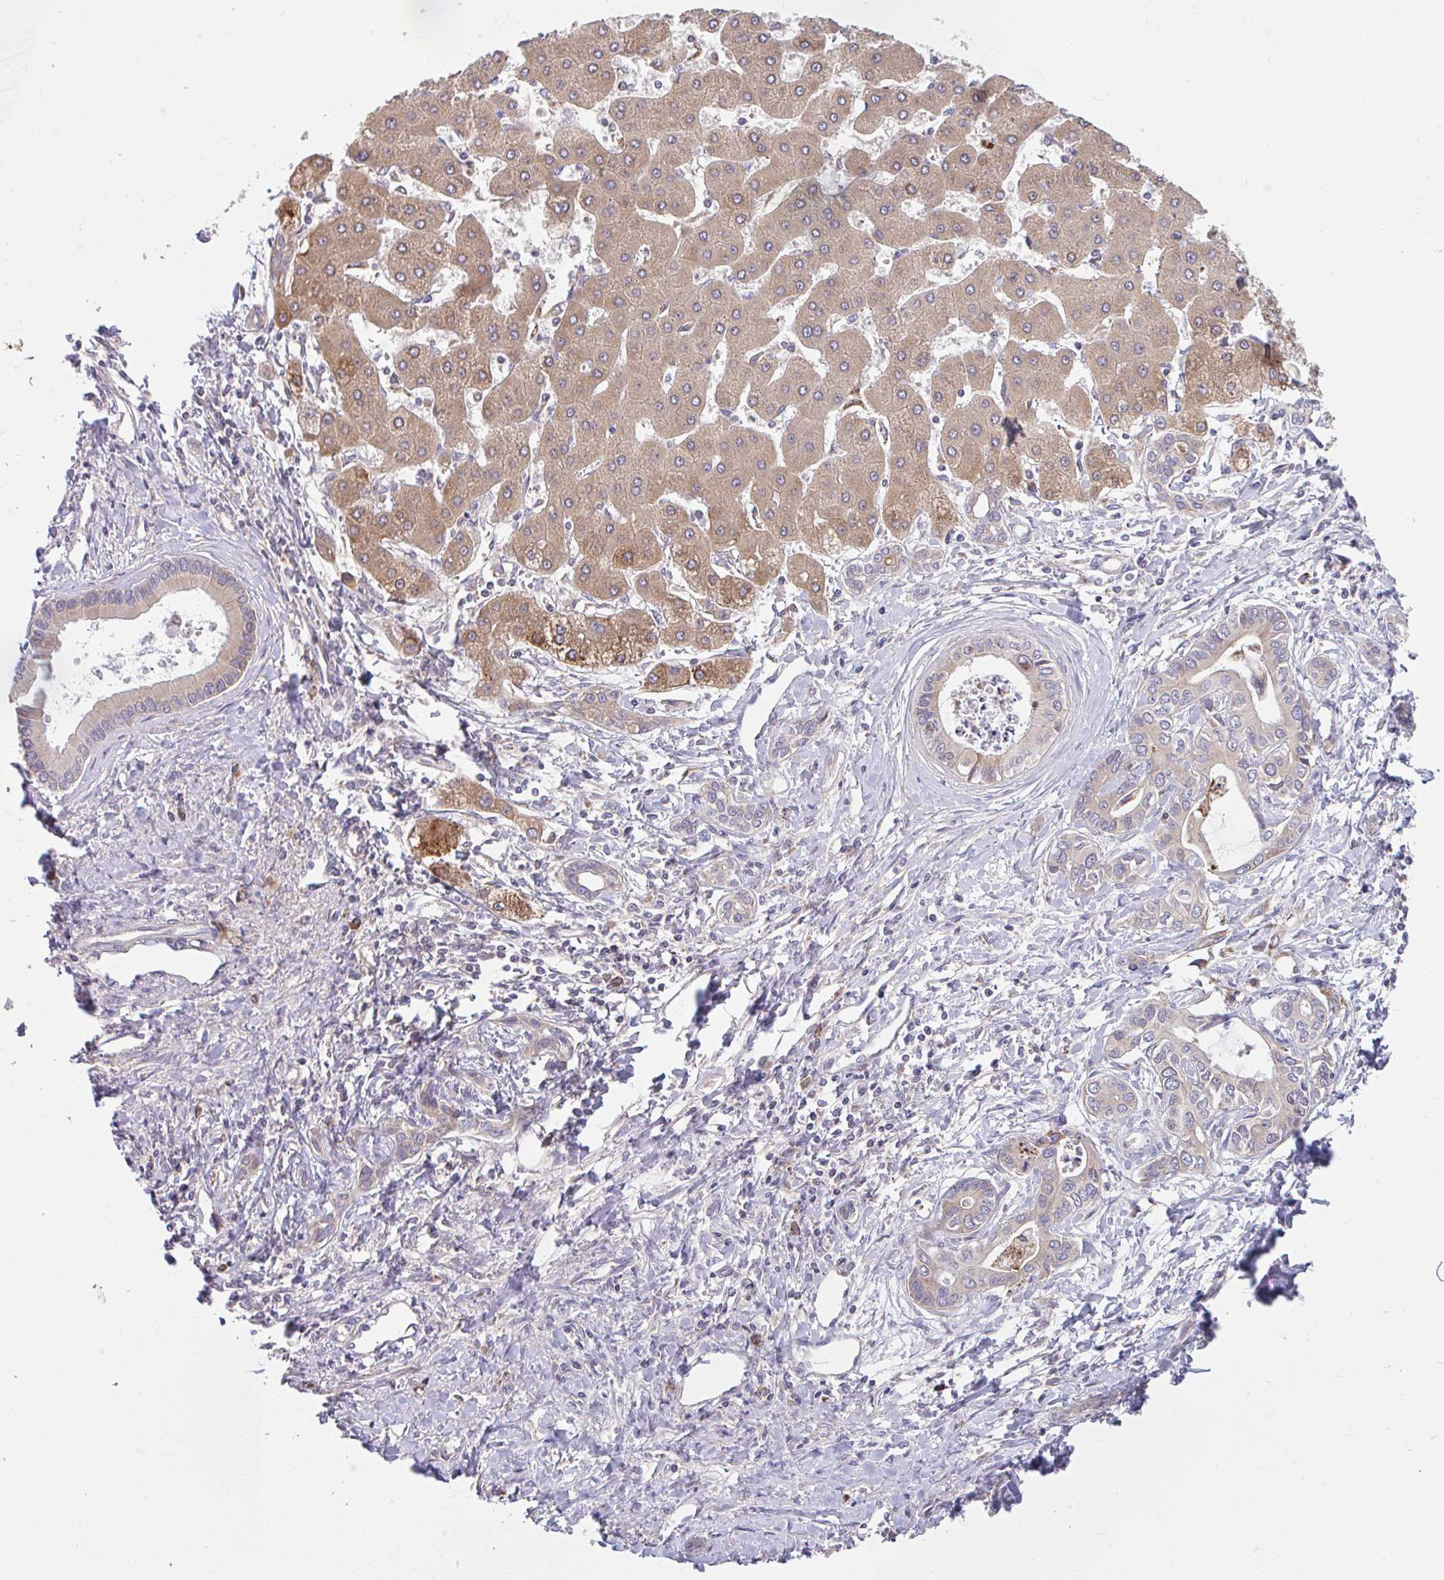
{"staining": {"intensity": "negative", "quantity": "none", "location": "none"}, "tissue": "liver cancer", "cell_type": "Tumor cells", "image_type": "cancer", "snomed": [{"axis": "morphology", "description": "Cholangiocarcinoma"}, {"axis": "topography", "description": "Liver"}], "caption": "Immunohistochemical staining of human liver cancer (cholangiocarcinoma) reveals no significant positivity in tumor cells.", "gene": "RALBP1", "patient": {"sex": "male", "age": 66}}